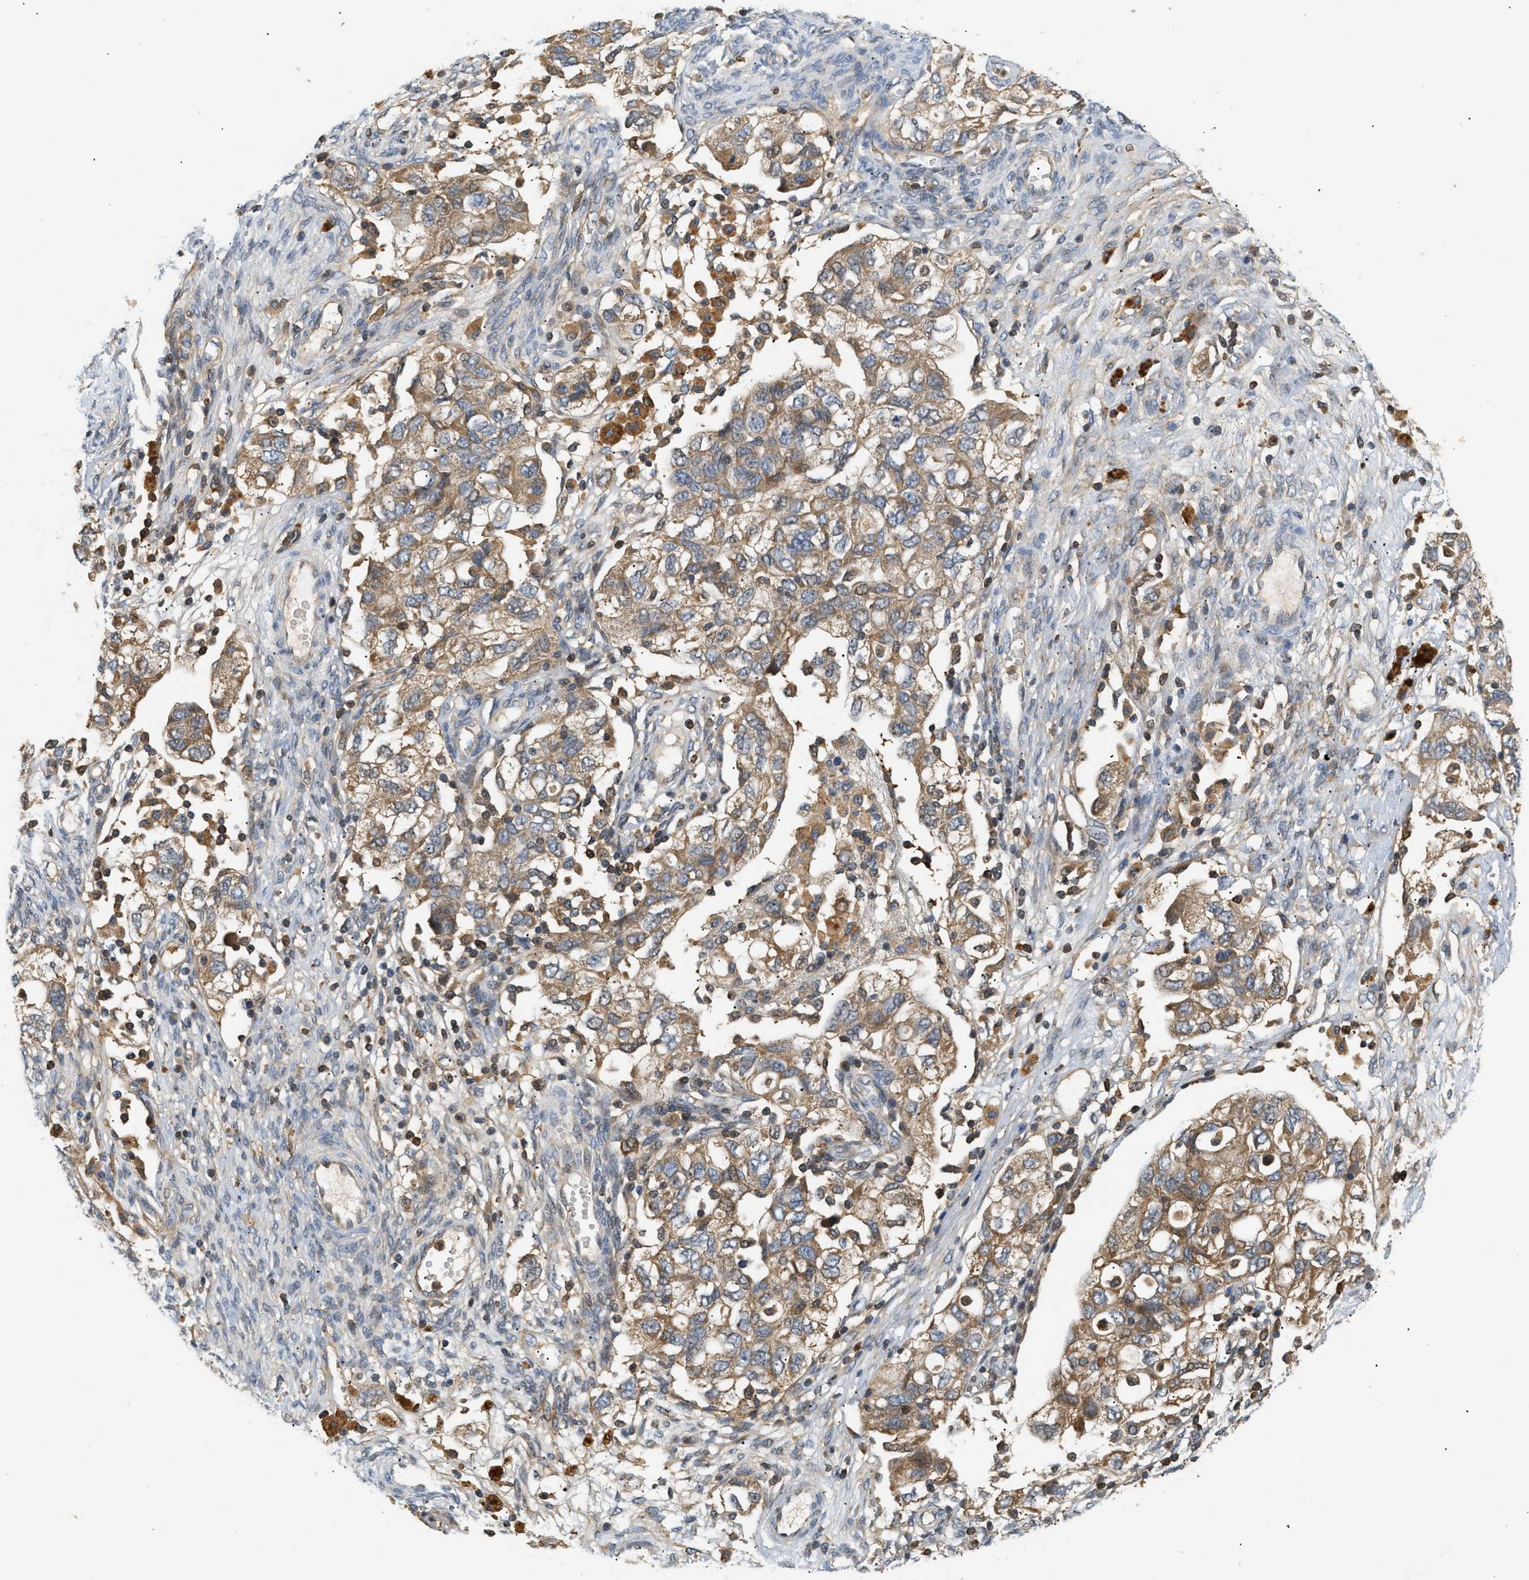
{"staining": {"intensity": "moderate", "quantity": ">75%", "location": "cytoplasmic/membranous"}, "tissue": "ovarian cancer", "cell_type": "Tumor cells", "image_type": "cancer", "snomed": [{"axis": "morphology", "description": "Carcinoma, NOS"}, {"axis": "morphology", "description": "Cystadenocarcinoma, serous, NOS"}, {"axis": "topography", "description": "Ovary"}], "caption": "IHC image of neoplastic tissue: serous cystadenocarcinoma (ovarian) stained using IHC exhibits medium levels of moderate protein expression localized specifically in the cytoplasmic/membranous of tumor cells, appearing as a cytoplasmic/membranous brown color.", "gene": "FARS2", "patient": {"sex": "female", "age": 69}}